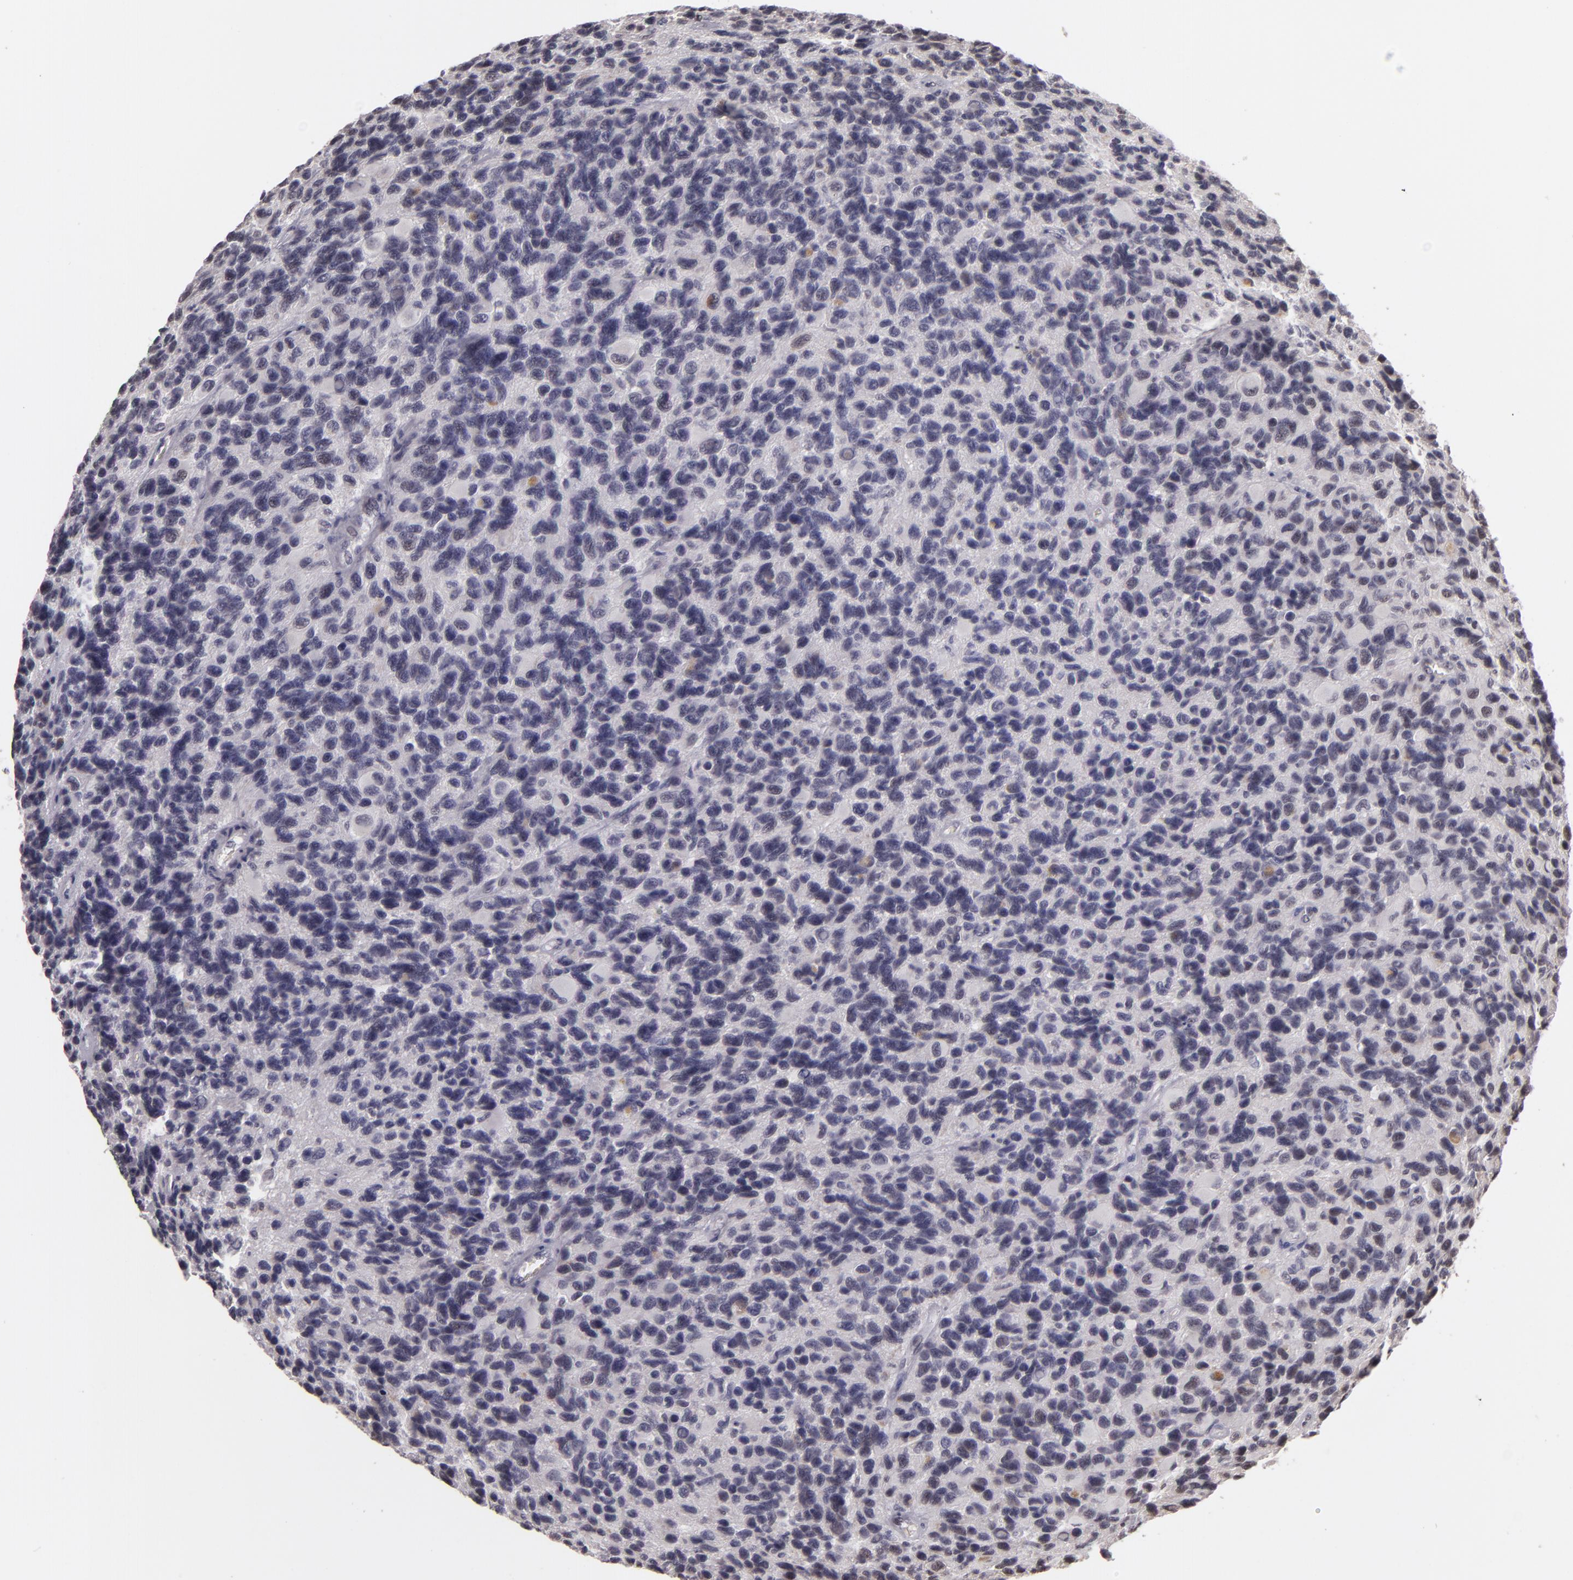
{"staining": {"intensity": "weak", "quantity": "<25%", "location": "nuclear"}, "tissue": "glioma", "cell_type": "Tumor cells", "image_type": "cancer", "snomed": [{"axis": "morphology", "description": "Glioma, malignant, High grade"}, {"axis": "topography", "description": "Brain"}], "caption": "The IHC micrograph has no significant expression in tumor cells of high-grade glioma (malignant) tissue.", "gene": "INTS6", "patient": {"sex": "male", "age": 77}}